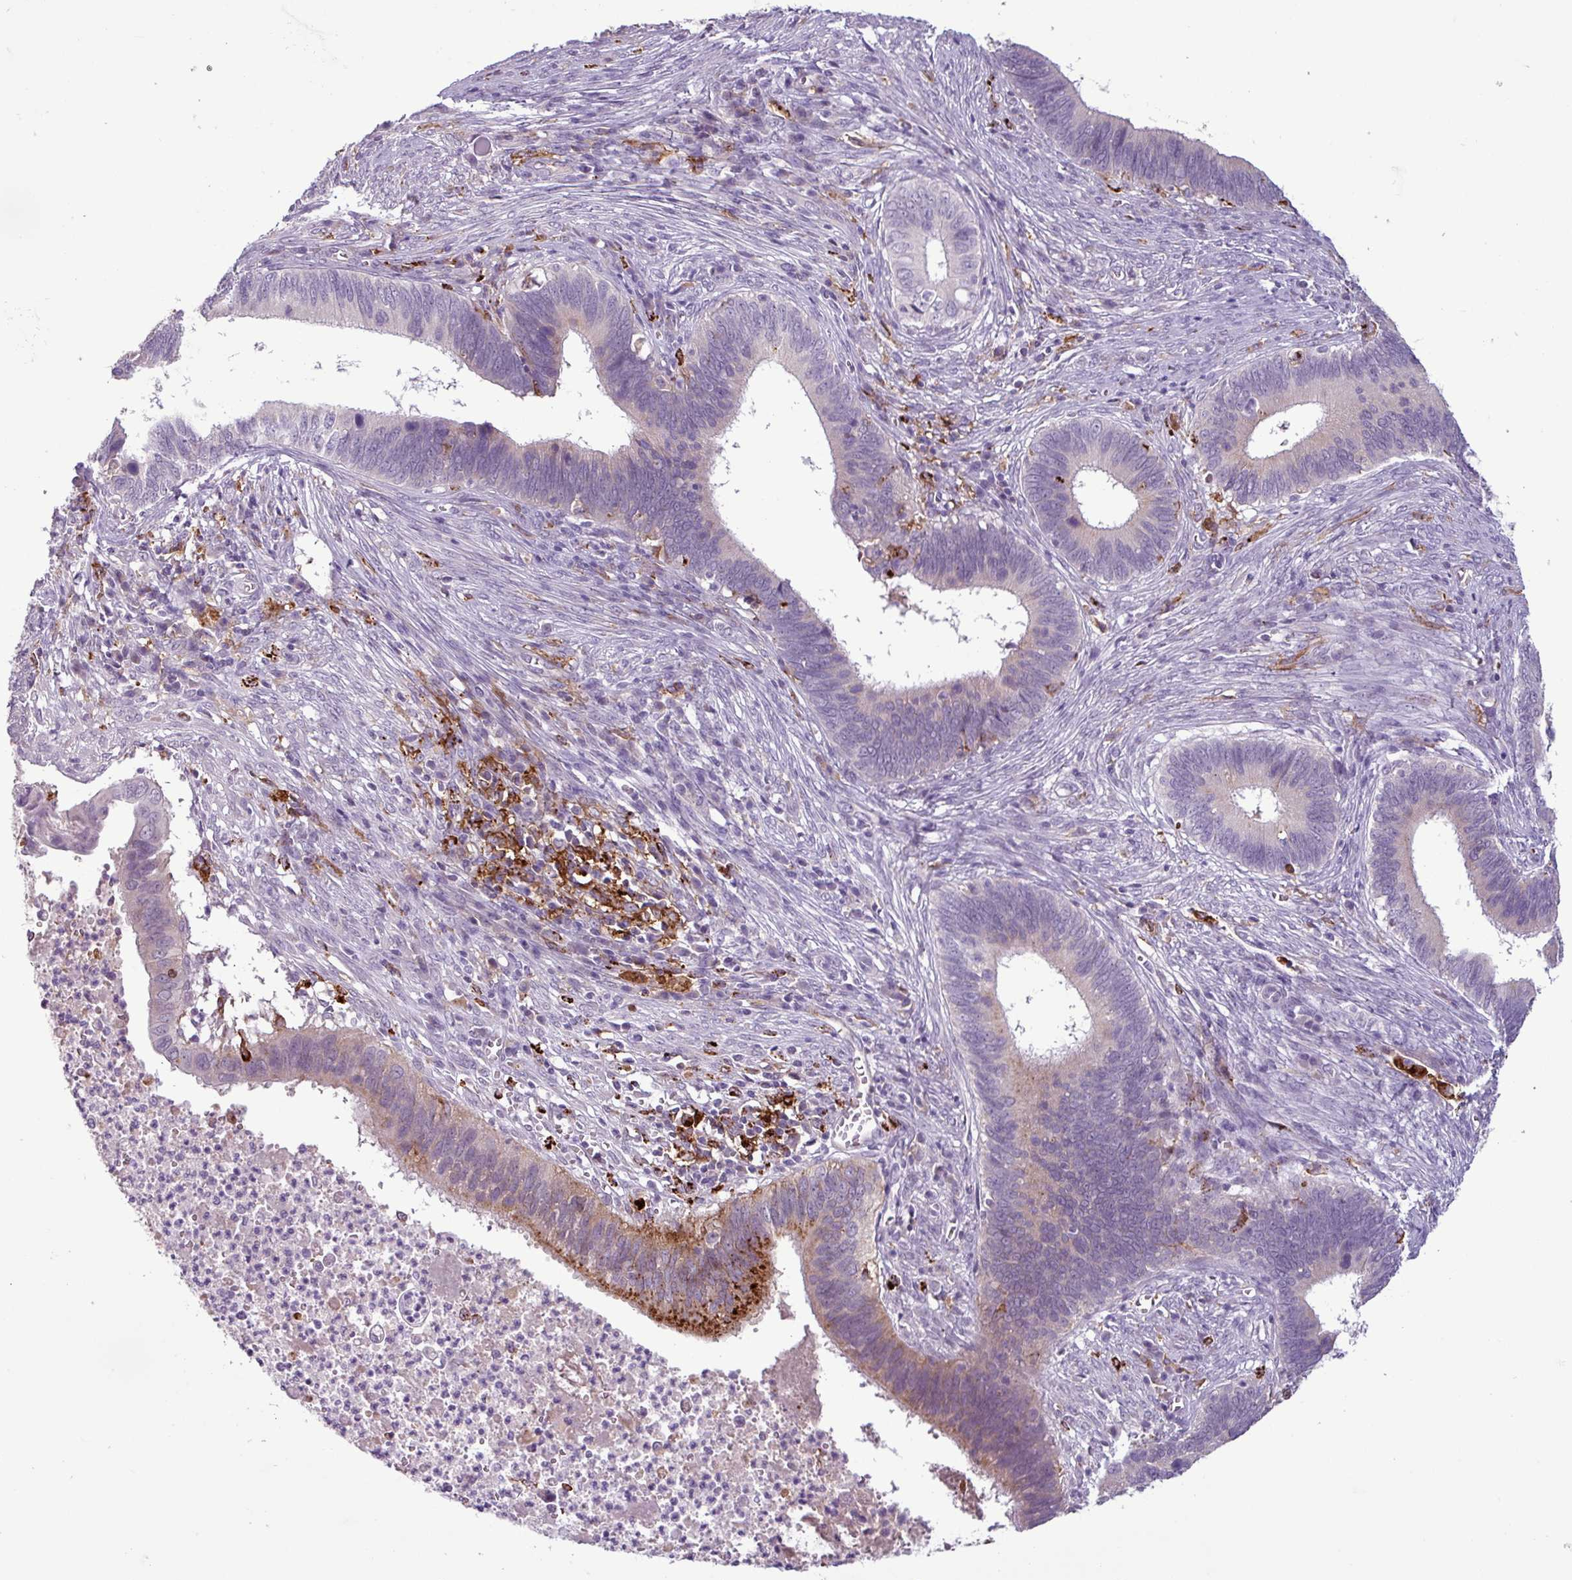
{"staining": {"intensity": "strong", "quantity": "<25%", "location": "cytoplasmic/membranous"}, "tissue": "cervical cancer", "cell_type": "Tumor cells", "image_type": "cancer", "snomed": [{"axis": "morphology", "description": "Adenocarcinoma, NOS"}, {"axis": "topography", "description": "Cervix"}], "caption": "Cervical cancer (adenocarcinoma) stained with IHC exhibits strong cytoplasmic/membranous expression in about <25% of tumor cells. The staining was performed using DAB (3,3'-diaminobenzidine), with brown indicating positive protein expression. Nuclei are stained blue with hematoxylin.", "gene": "C9orf24", "patient": {"sex": "female", "age": 42}}